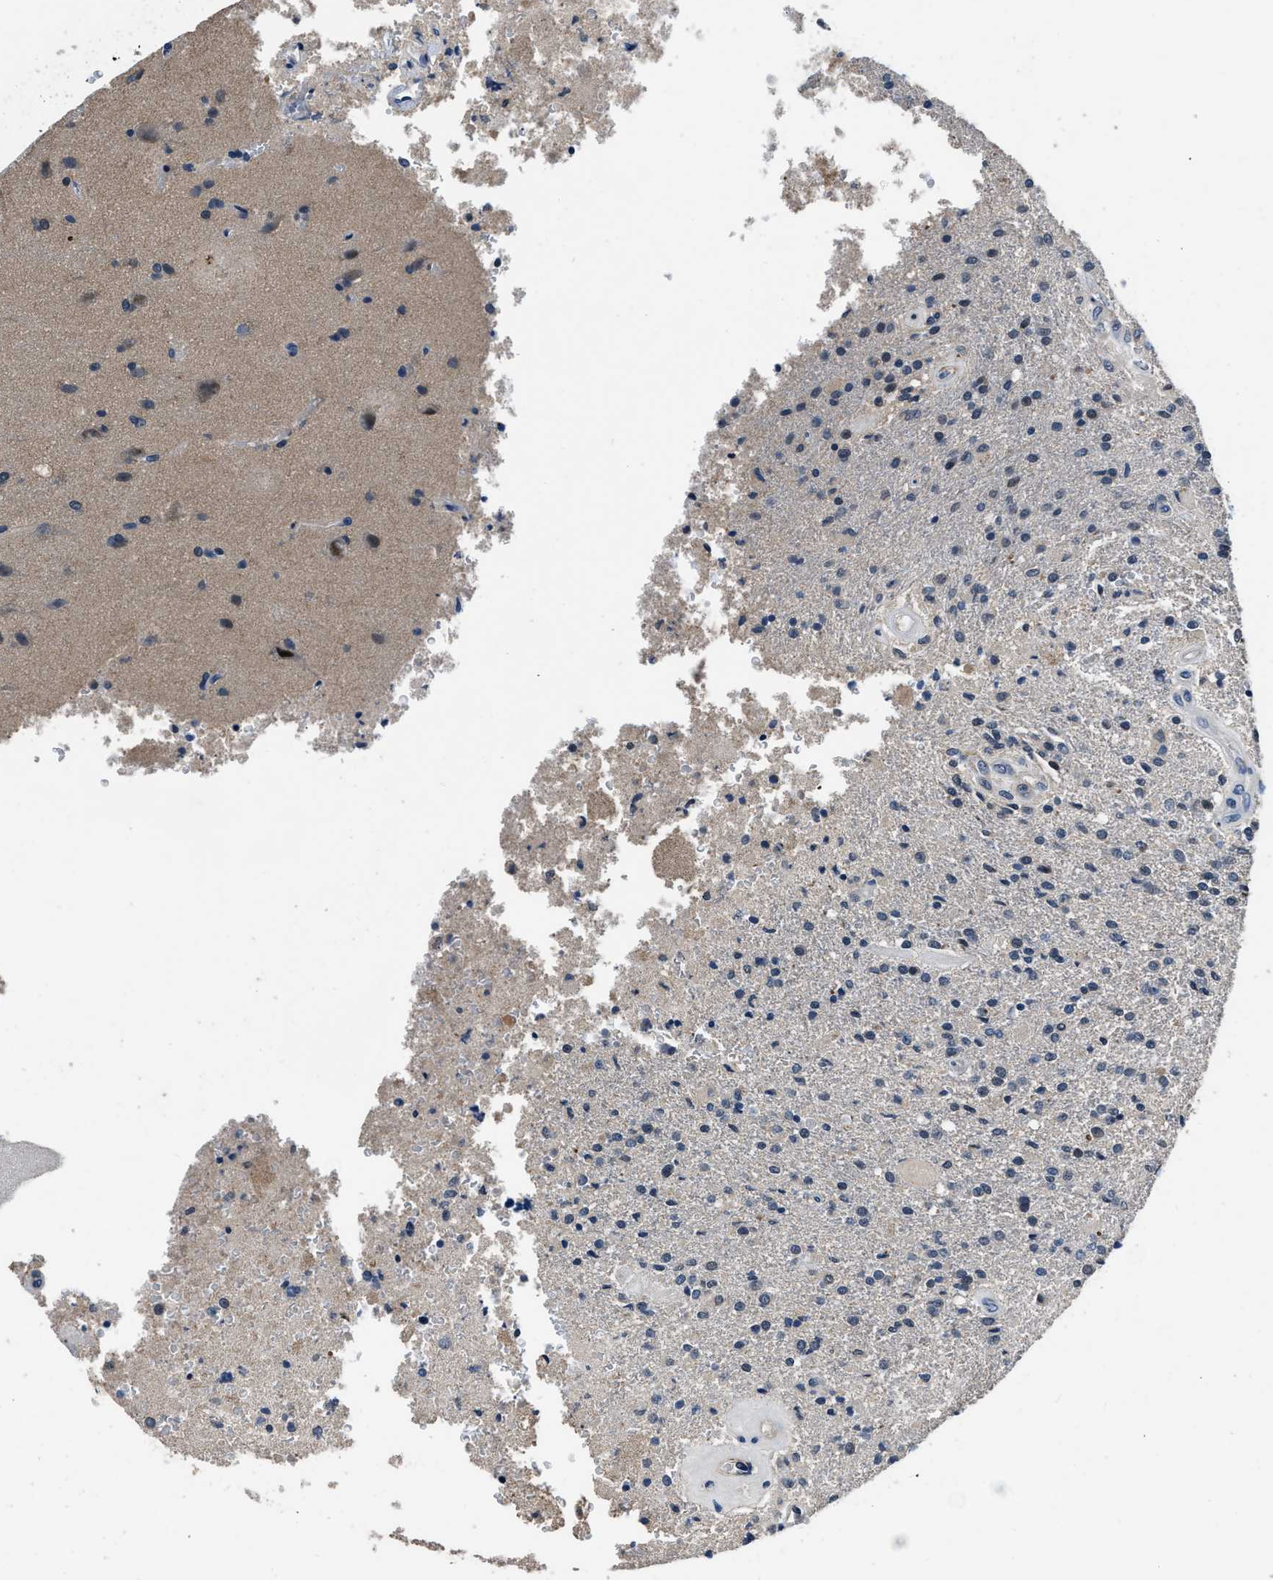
{"staining": {"intensity": "moderate", "quantity": "<25%", "location": "nuclear"}, "tissue": "glioma", "cell_type": "Tumor cells", "image_type": "cancer", "snomed": [{"axis": "morphology", "description": "Normal tissue, NOS"}, {"axis": "morphology", "description": "Glioma, malignant, High grade"}, {"axis": "topography", "description": "Cerebral cortex"}], "caption": "Immunohistochemistry (IHC) image of malignant glioma (high-grade) stained for a protein (brown), which reveals low levels of moderate nuclear positivity in about <25% of tumor cells.", "gene": "LANCL2", "patient": {"sex": "male", "age": 77}}